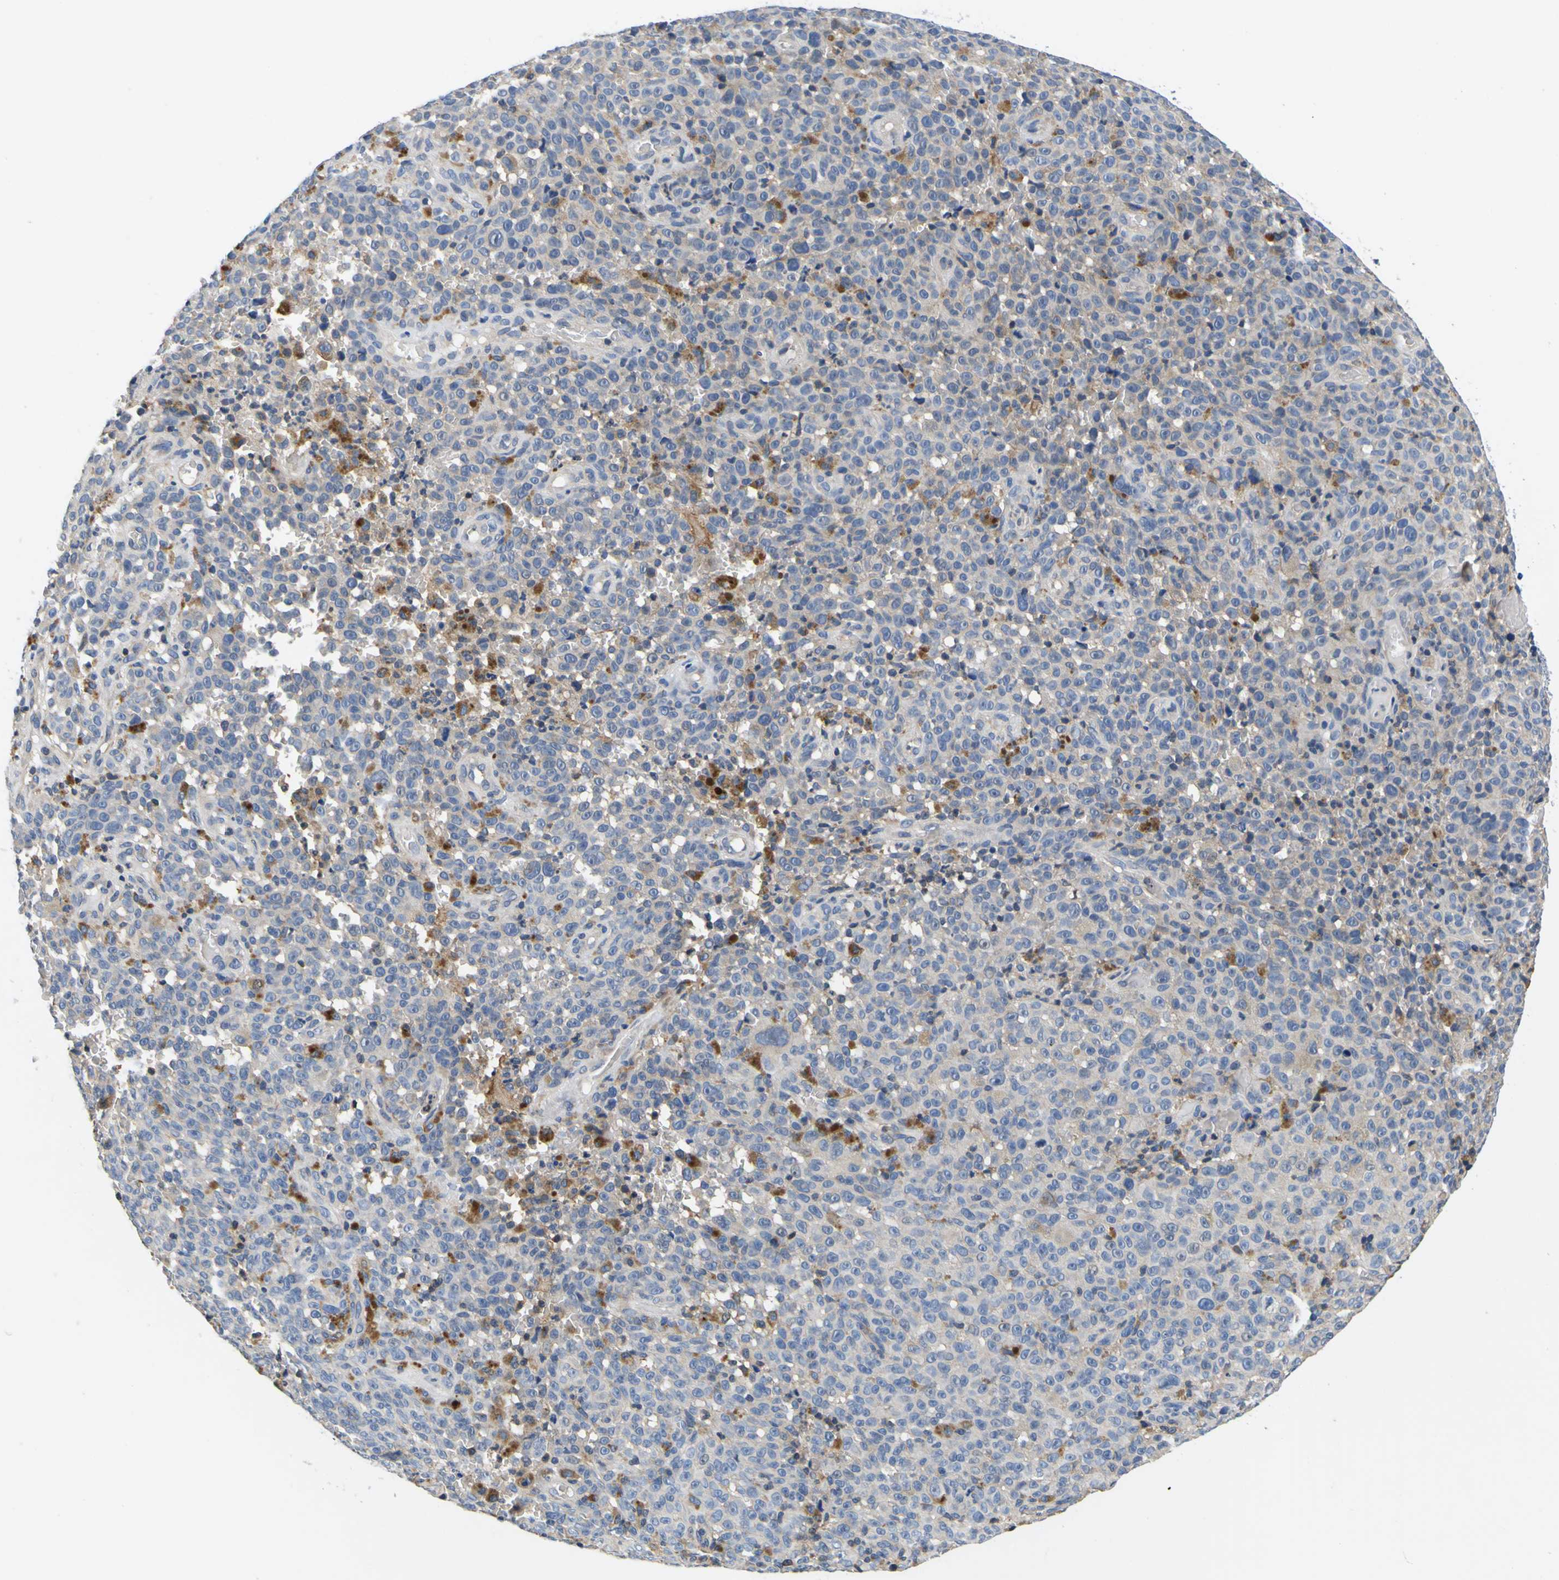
{"staining": {"intensity": "moderate", "quantity": "<25%", "location": "cytoplasmic/membranous"}, "tissue": "melanoma", "cell_type": "Tumor cells", "image_type": "cancer", "snomed": [{"axis": "morphology", "description": "Malignant melanoma, NOS"}, {"axis": "topography", "description": "Skin"}], "caption": "A low amount of moderate cytoplasmic/membranous staining is seen in approximately <25% of tumor cells in melanoma tissue.", "gene": "TNIK", "patient": {"sex": "female", "age": 82}}